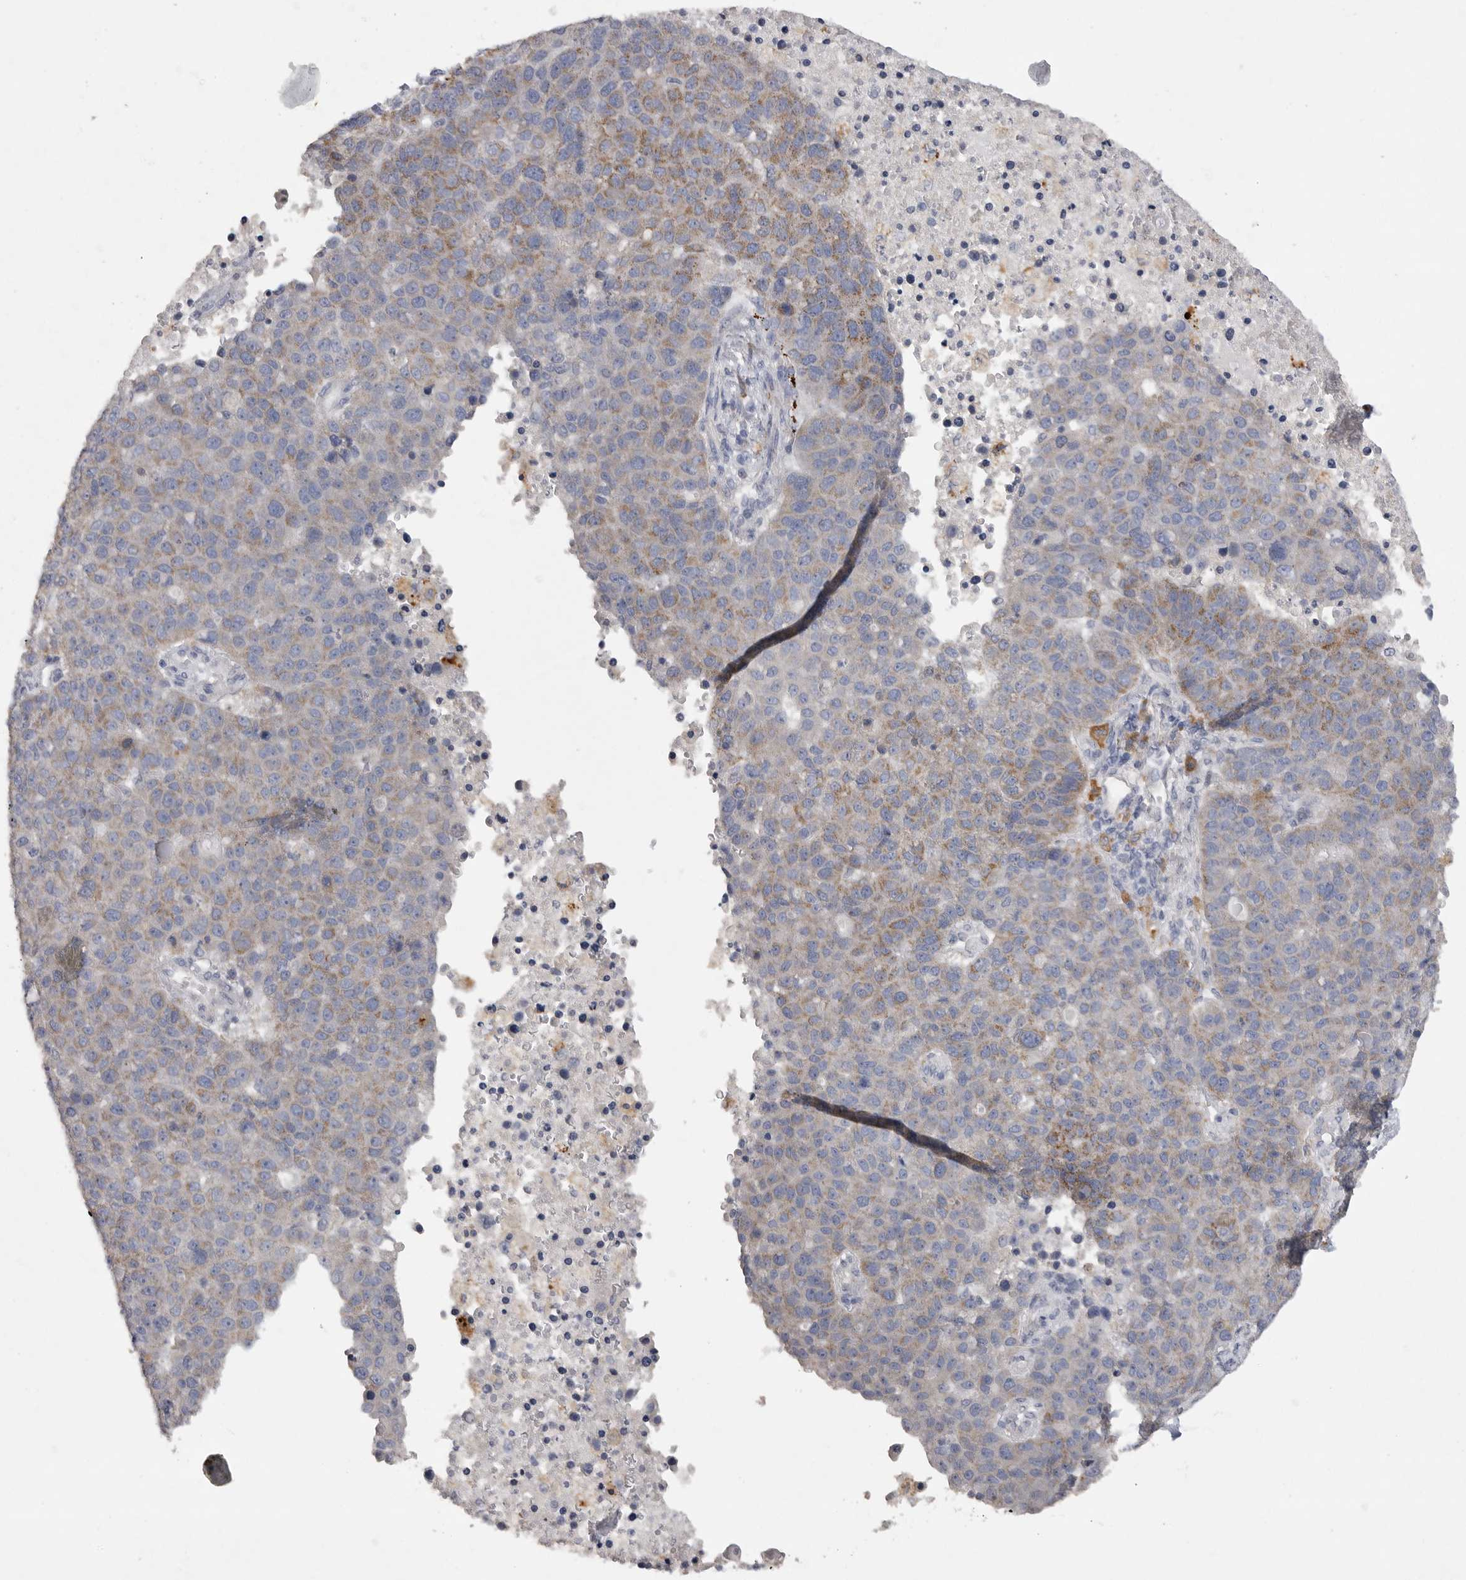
{"staining": {"intensity": "moderate", "quantity": "25%-75%", "location": "cytoplasmic/membranous"}, "tissue": "pancreatic cancer", "cell_type": "Tumor cells", "image_type": "cancer", "snomed": [{"axis": "morphology", "description": "Adenocarcinoma, NOS"}, {"axis": "topography", "description": "Pancreas"}], "caption": "A high-resolution image shows IHC staining of pancreatic adenocarcinoma, which displays moderate cytoplasmic/membranous positivity in about 25%-75% of tumor cells.", "gene": "EDEM3", "patient": {"sex": "female", "age": 61}}